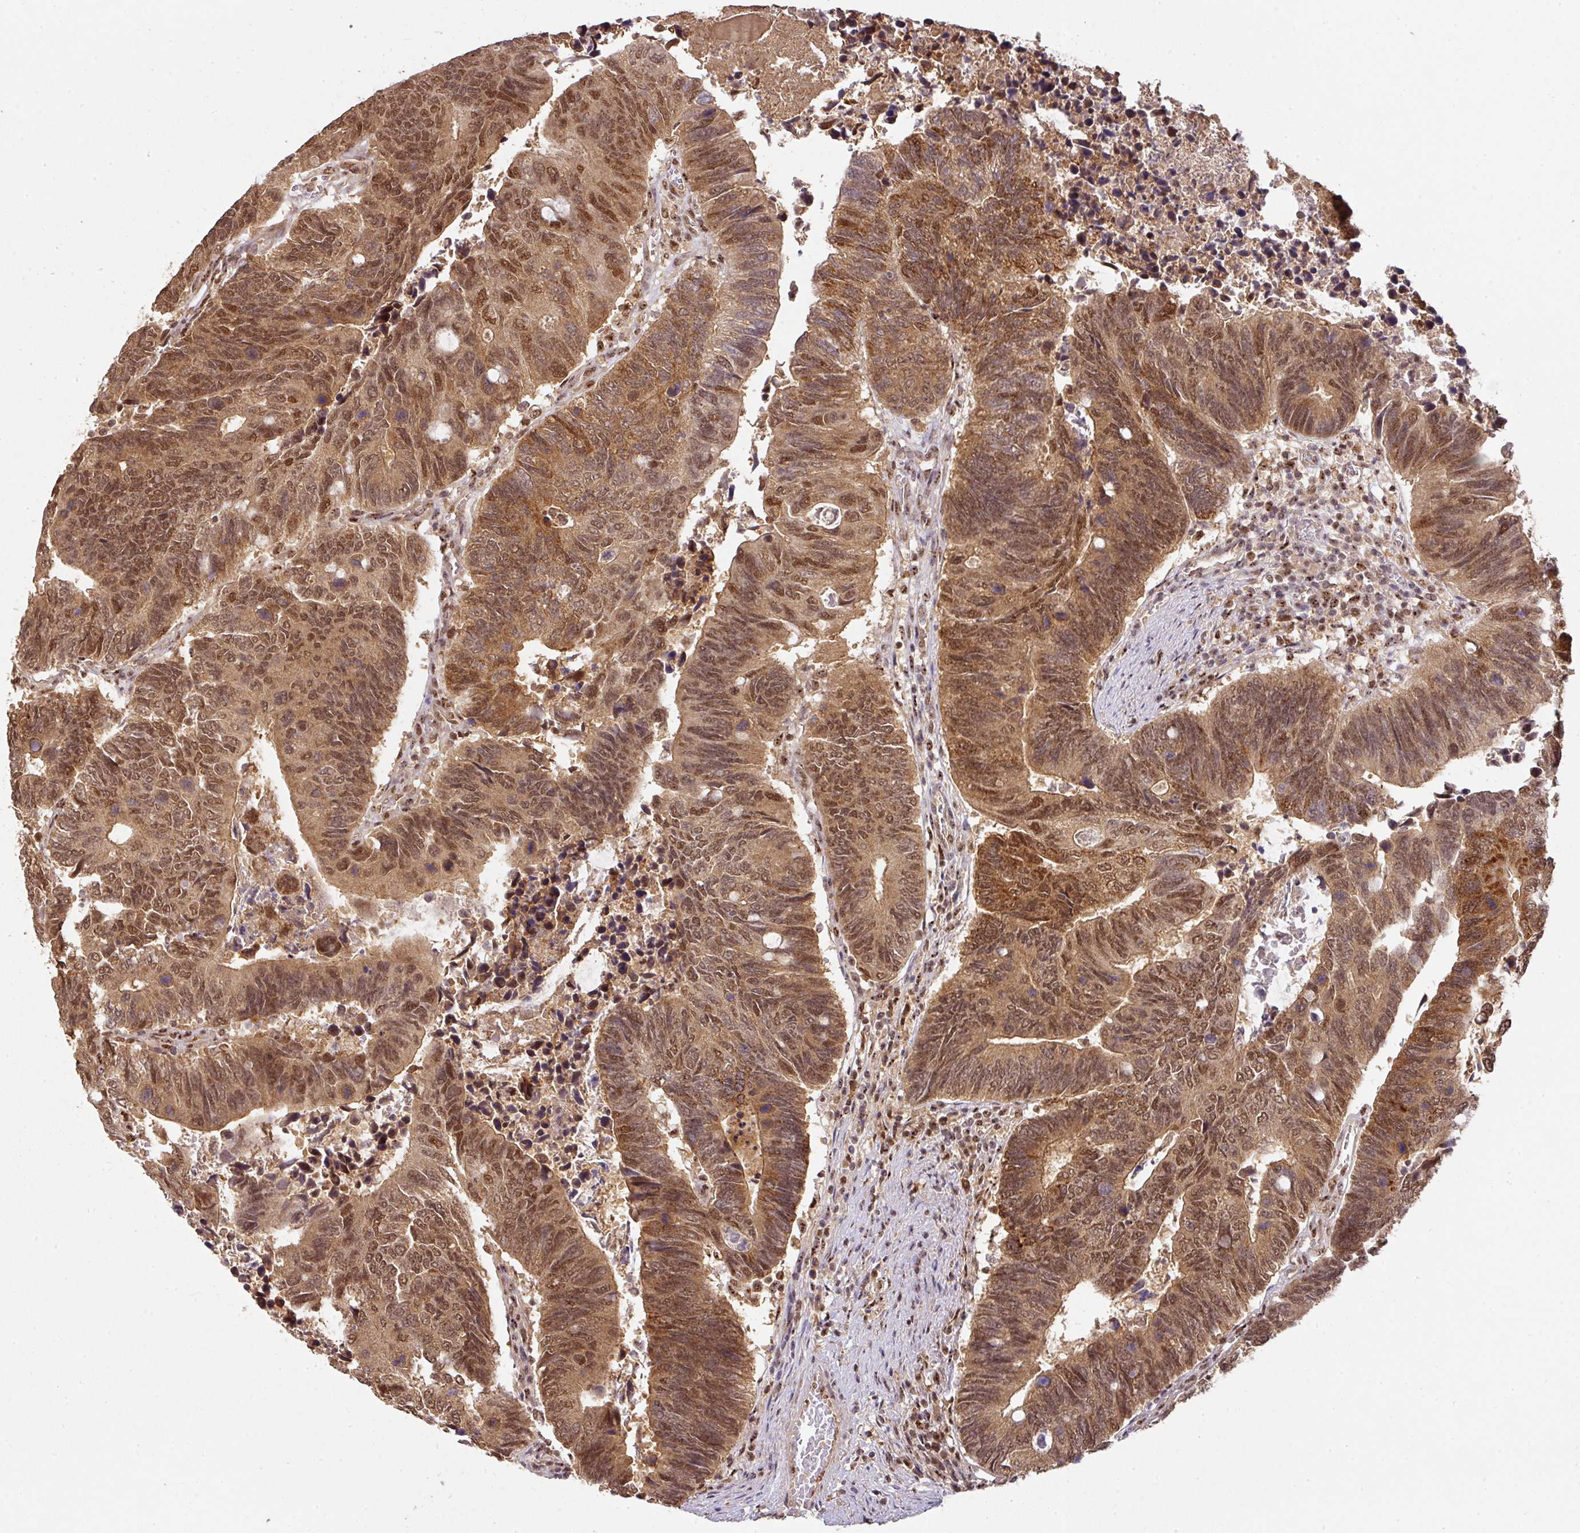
{"staining": {"intensity": "moderate", "quantity": ">75%", "location": "cytoplasmic/membranous,nuclear"}, "tissue": "colorectal cancer", "cell_type": "Tumor cells", "image_type": "cancer", "snomed": [{"axis": "morphology", "description": "Adenocarcinoma, NOS"}, {"axis": "topography", "description": "Colon"}], "caption": "High-power microscopy captured an IHC micrograph of colorectal cancer (adenocarcinoma), revealing moderate cytoplasmic/membranous and nuclear expression in about >75% of tumor cells. The staining is performed using DAB brown chromogen to label protein expression. The nuclei are counter-stained blue using hematoxylin.", "gene": "RANBP9", "patient": {"sex": "male", "age": 87}}